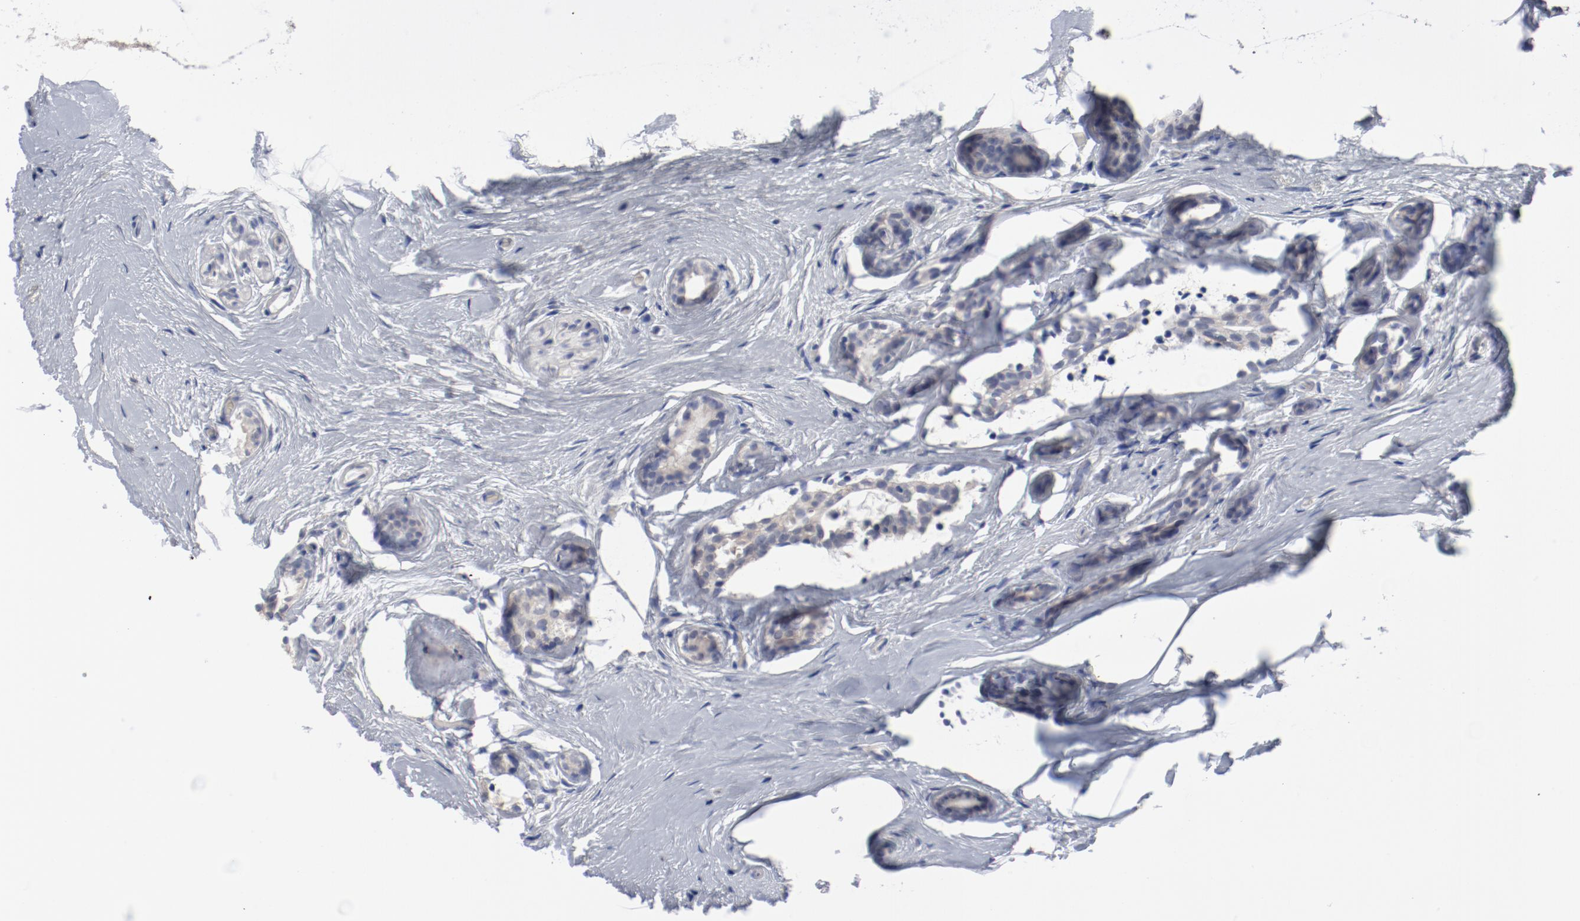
{"staining": {"intensity": "negative", "quantity": "none", "location": "none"}, "tissue": "breast cancer", "cell_type": "Tumor cells", "image_type": "cancer", "snomed": [{"axis": "morphology", "description": "Lobular carcinoma"}, {"axis": "topography", "description": "Breast"}], "caption": "DAB (3,3'-diaminobenzidine) immunohistochemical staining of breast cancer demonstrates no significant staining in tumor cells. (Brightfield microscopy of DAB immunohistochemistry at high magnification).", "gene": "ANKLE2", "patient": {"sex": "female", "age": 60}}